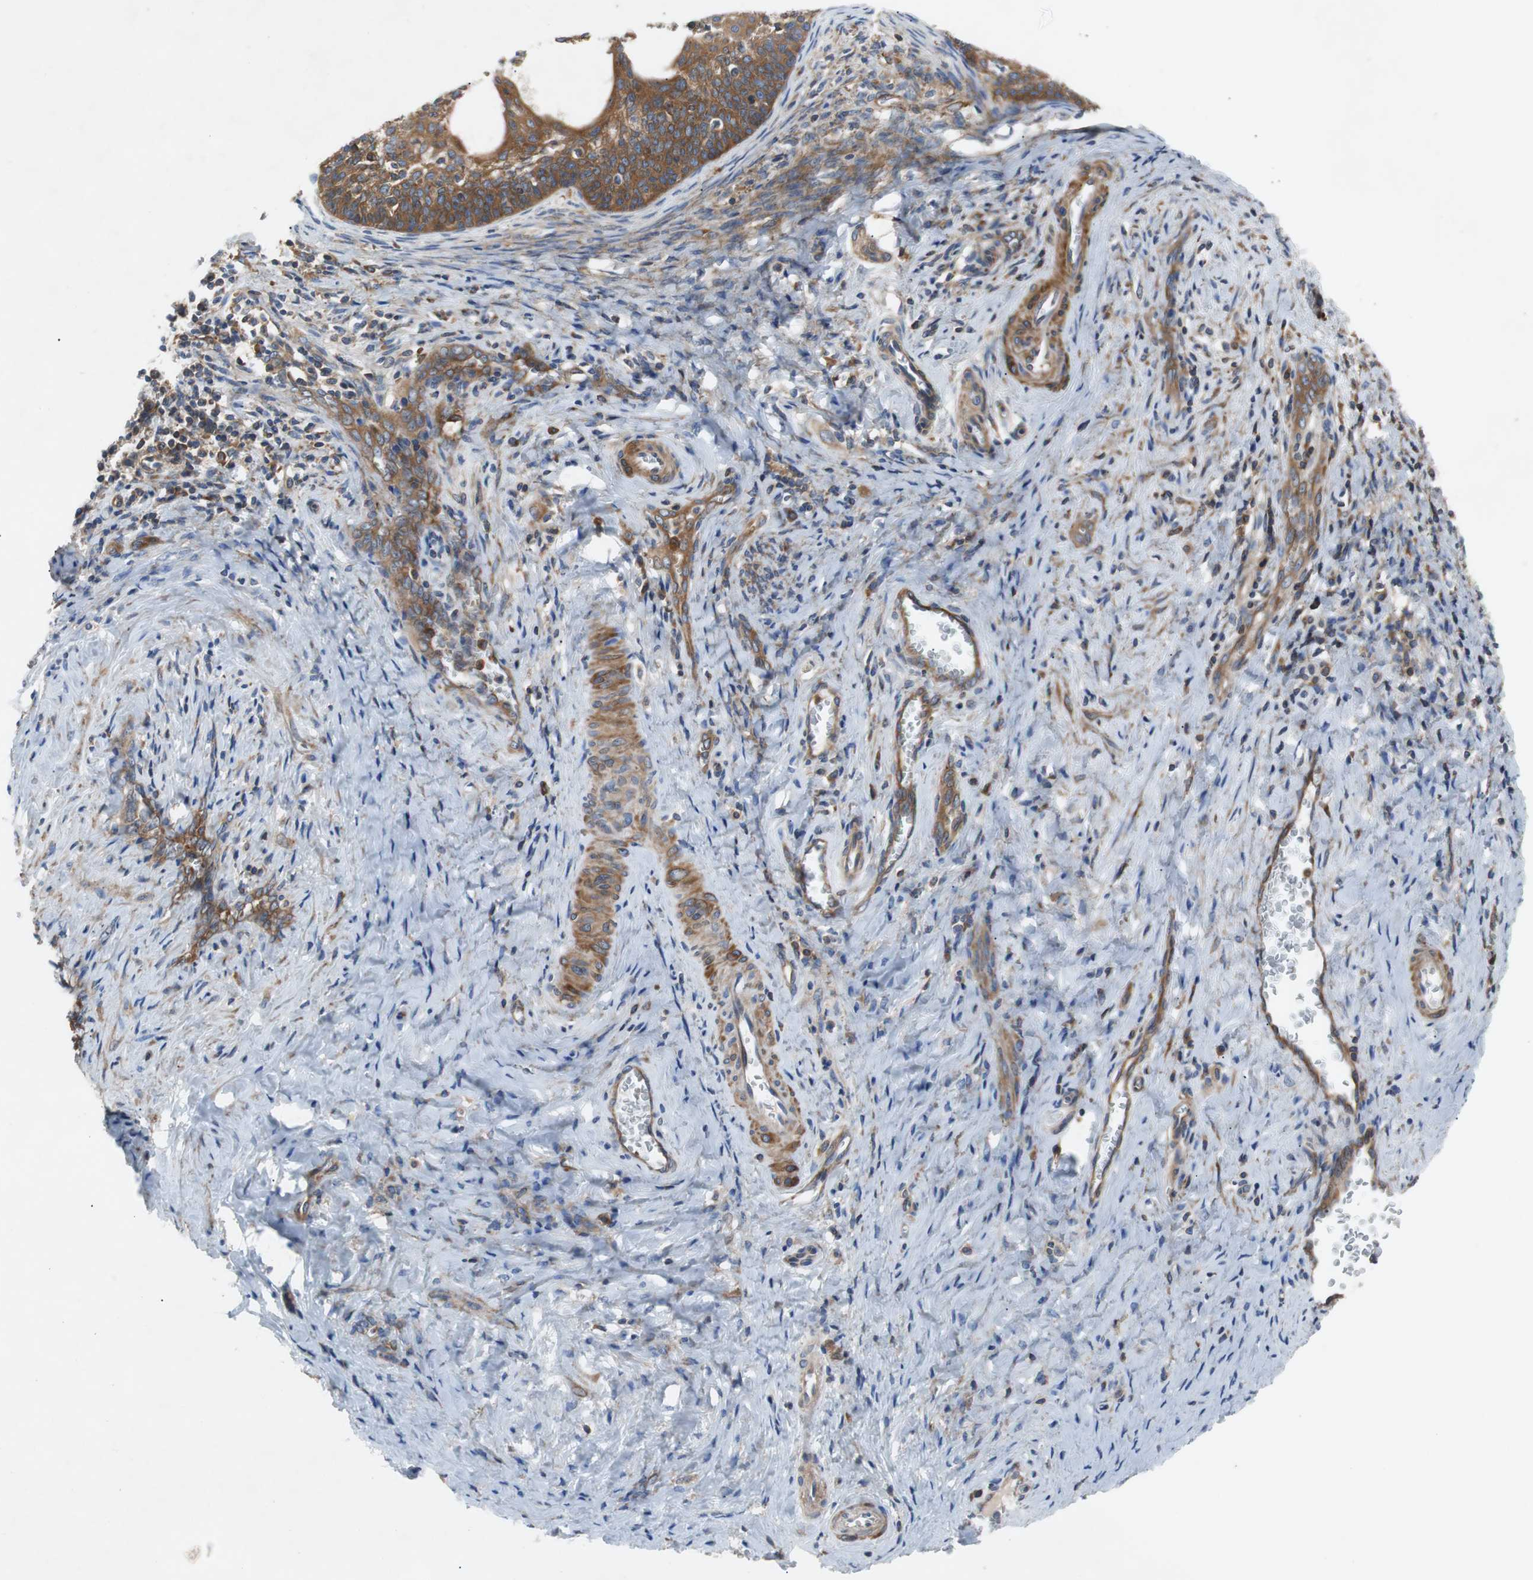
{"staining": {"intensity": "moderate", "quantity": ">75%", "location": "cytoplasmic/membranous"}, "tissue": "cervical cancer", "cell_type": "Tumor cells", "image_type": "cancer", "snomed": [{"axis": "morphology", "description": "Squamous cell carcinoma, NOS"}, {"axis": "topography", "description": "Cervix"}], "caption": "A high-resolution photomicrograph shows IHC staining of cervical squamous cell carcinoma, which exhibits moderate cytoplasmic/membranous staining in approximately >75% of tumor cells. (DAB = brown stain, brightfield microscopy at high magnification).", "gene": "GYS1", "patient": {"sex": "female", "age": 33}}